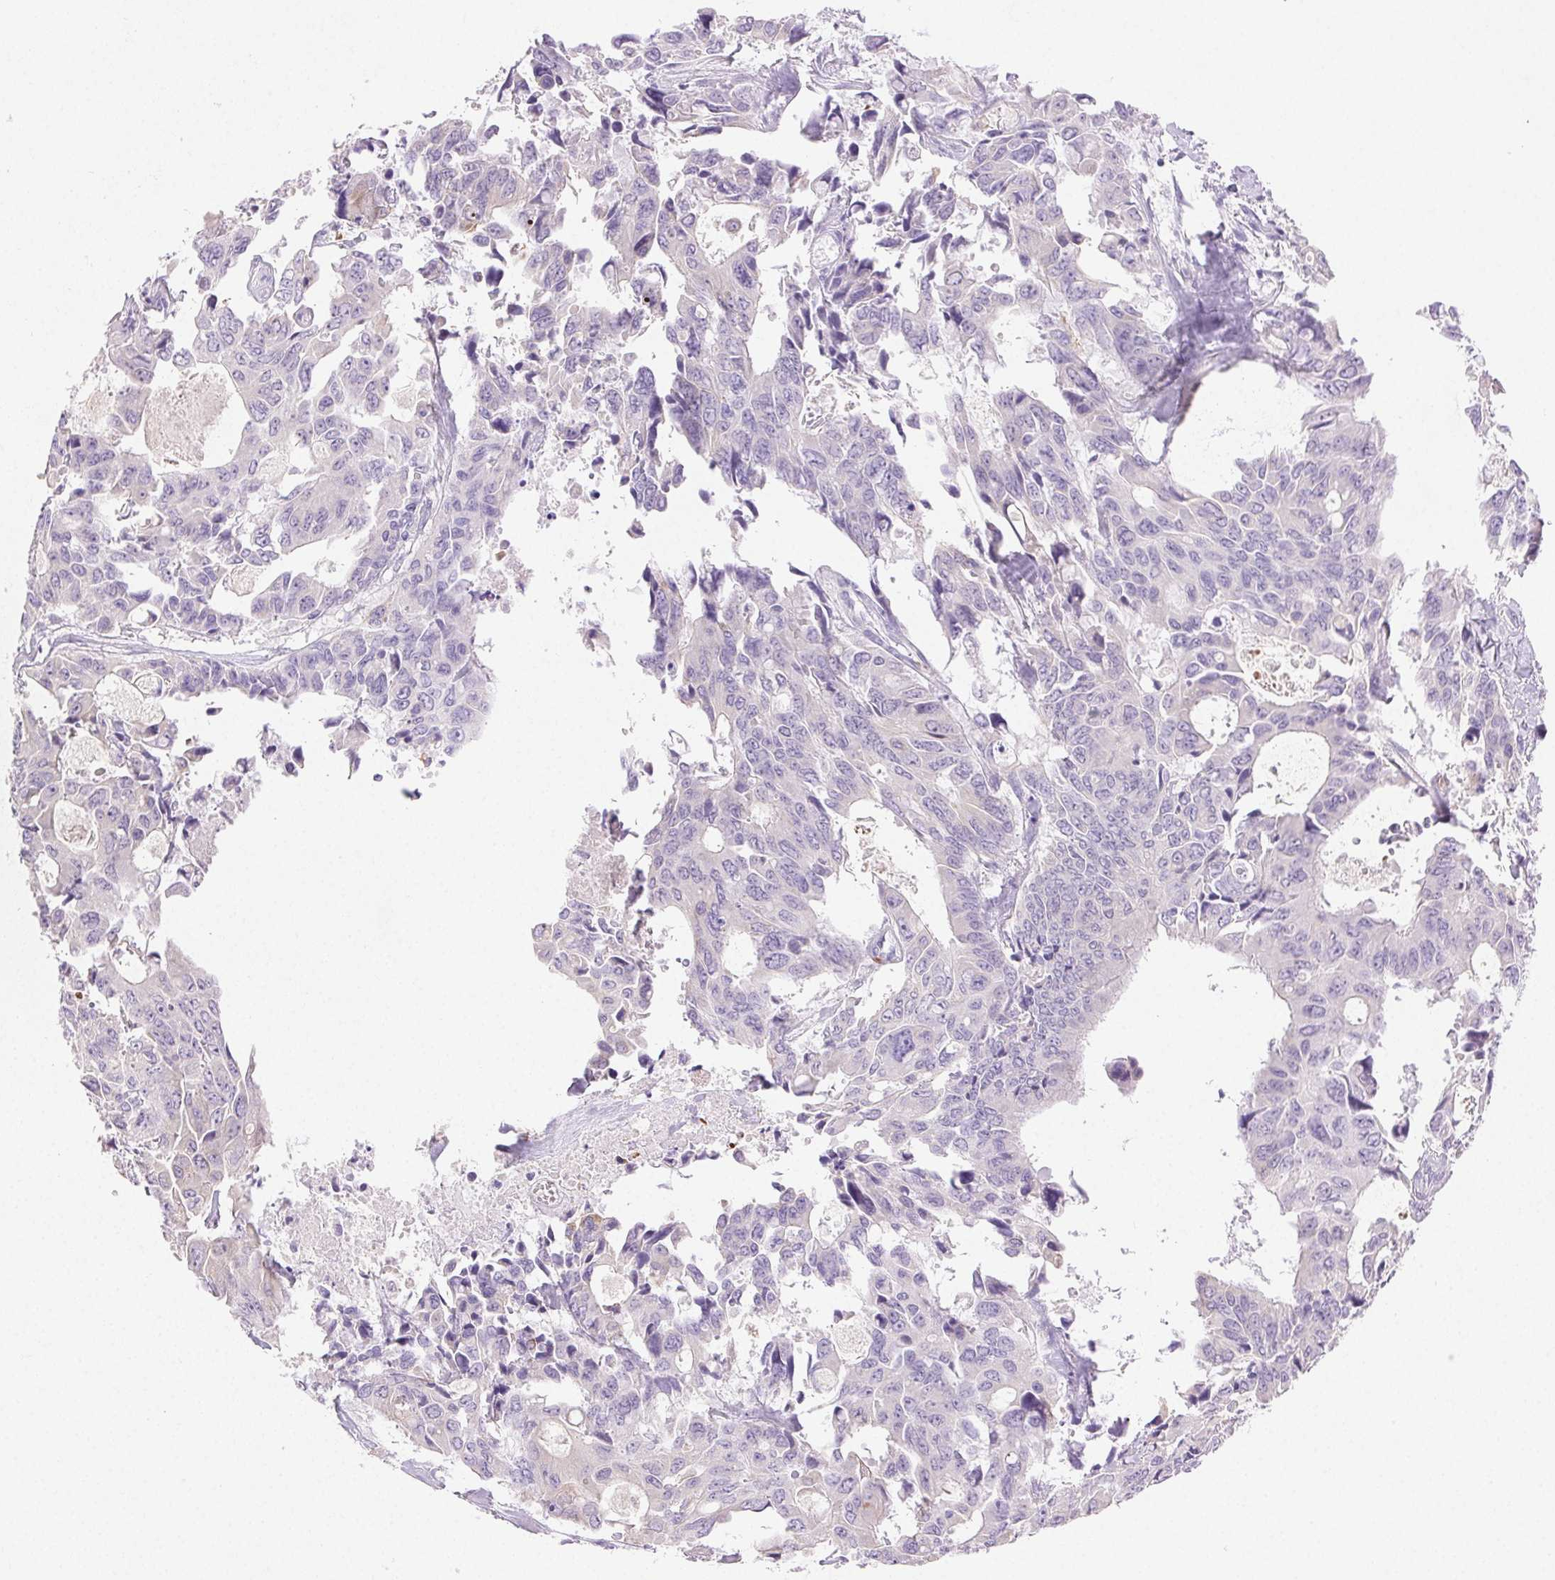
{"staining": {"intensity": "negative", "quantity": "none", "location": "none"}, "tissue": "colorectal cancer", "cell_type": "Tumor cells", "image_type": "cancer", "snomed": [{"axis": "morphology", "description": "Adenocarcinoma, NOS"}, {"axis": "topography", "description": "Rectum"}], "caption": "Immunohistochemical staining of colorectal adenocarcinoma demonstrates no significant positivity in tumor cells.", "gene": "EMX2", "patient": {"sex": "male", "age": 76}}